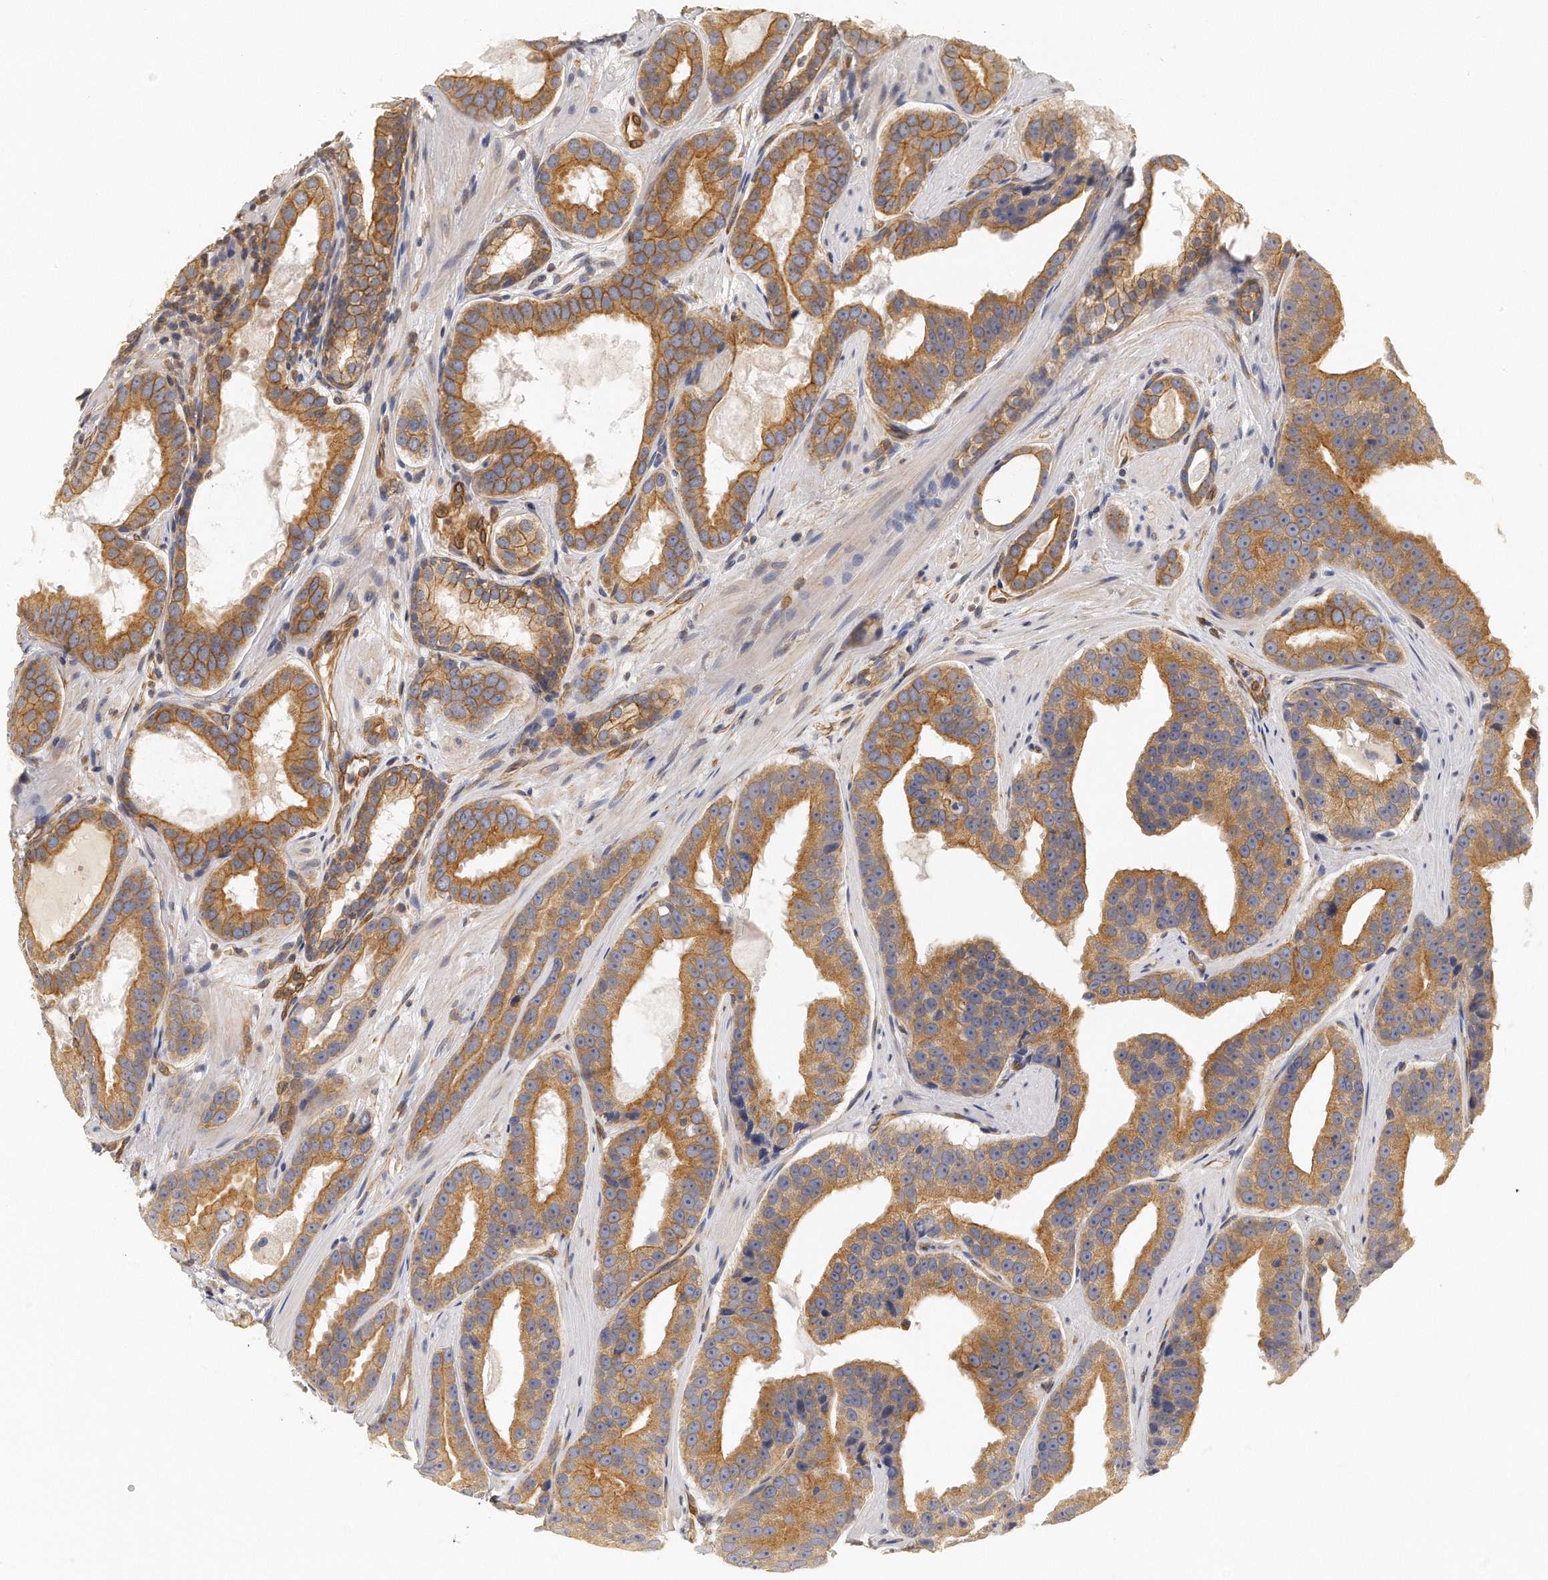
{"staining": {"intensity": "moderate", "quantity": ">75%", "location": "cytoplasmic/membranous"}, "tissue": "prostate cancer", "cell_type": "Tumor cells", "image_type": "cancer", "snomed": [{"axis": "morphology", "description": "Adenocarcinoma, Low grade"}, {"axis": "topography", "description": "Prostate"}], "caption": "Low-grade adenocarcinoma (prostate) was stained to show a protein in brown. There is medium levels of moderate cytoplasmic/membranous staining in about >75% of tumor cells.", "gene": "CHST7", "patient": {"sex": "male", "age": 59}}